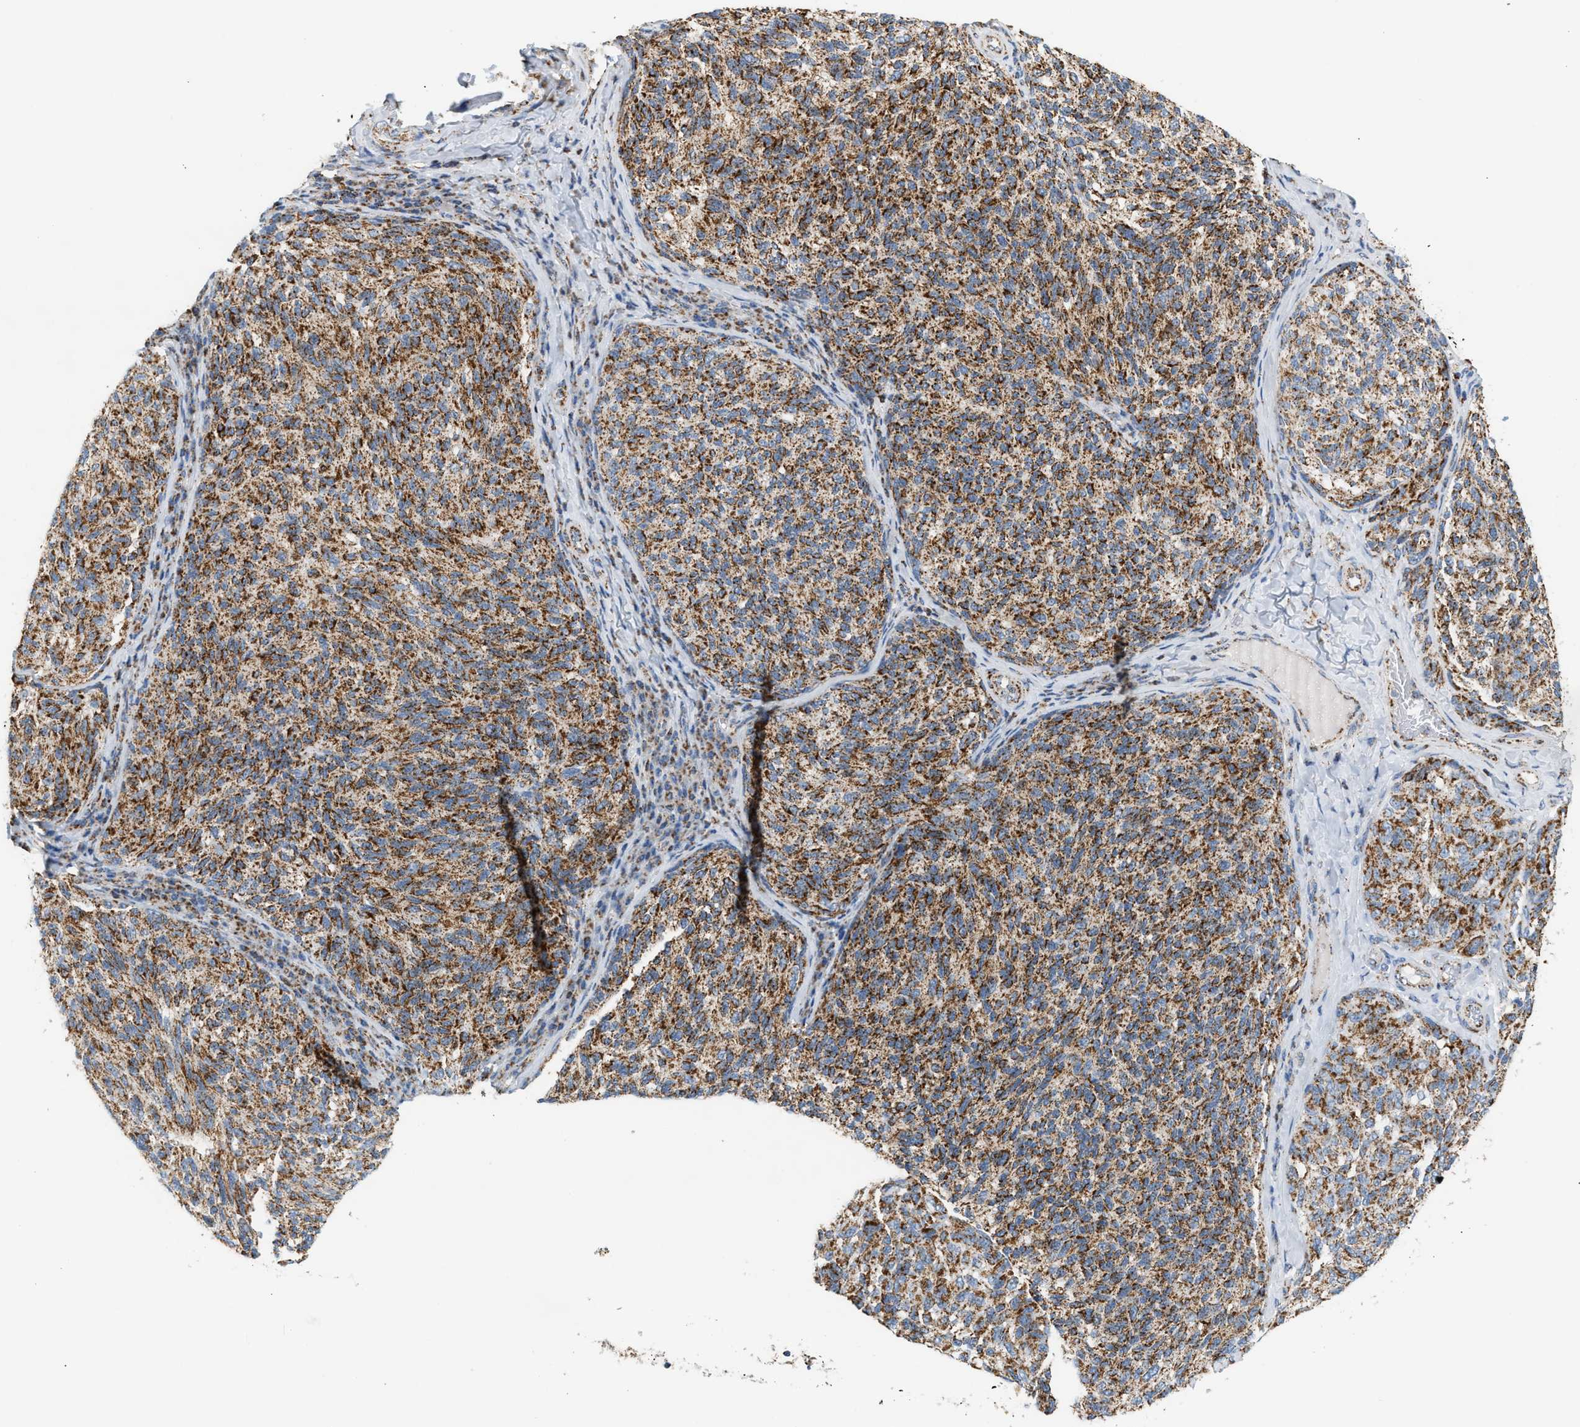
{"staining": {"intensity": "strong", "quantity": ">75%", "location": "cytoplasmic/membranous"}, "tissue": "melanoma", "cell_type": "Tumor cells", "image_type": "cancer", "snomed": [{"axis": "morphology", "description": "Malignant melanoma, NOS"}, {"axis": "topography", "description": "Skin"}], "caption": "Melanoma stained with a brown dye shows strong cytoplasmic/membranous positive staining in approximately >75% of tumor cells.", "gene": "OGDH", "patient": {"sex": "female", "age": 73}}